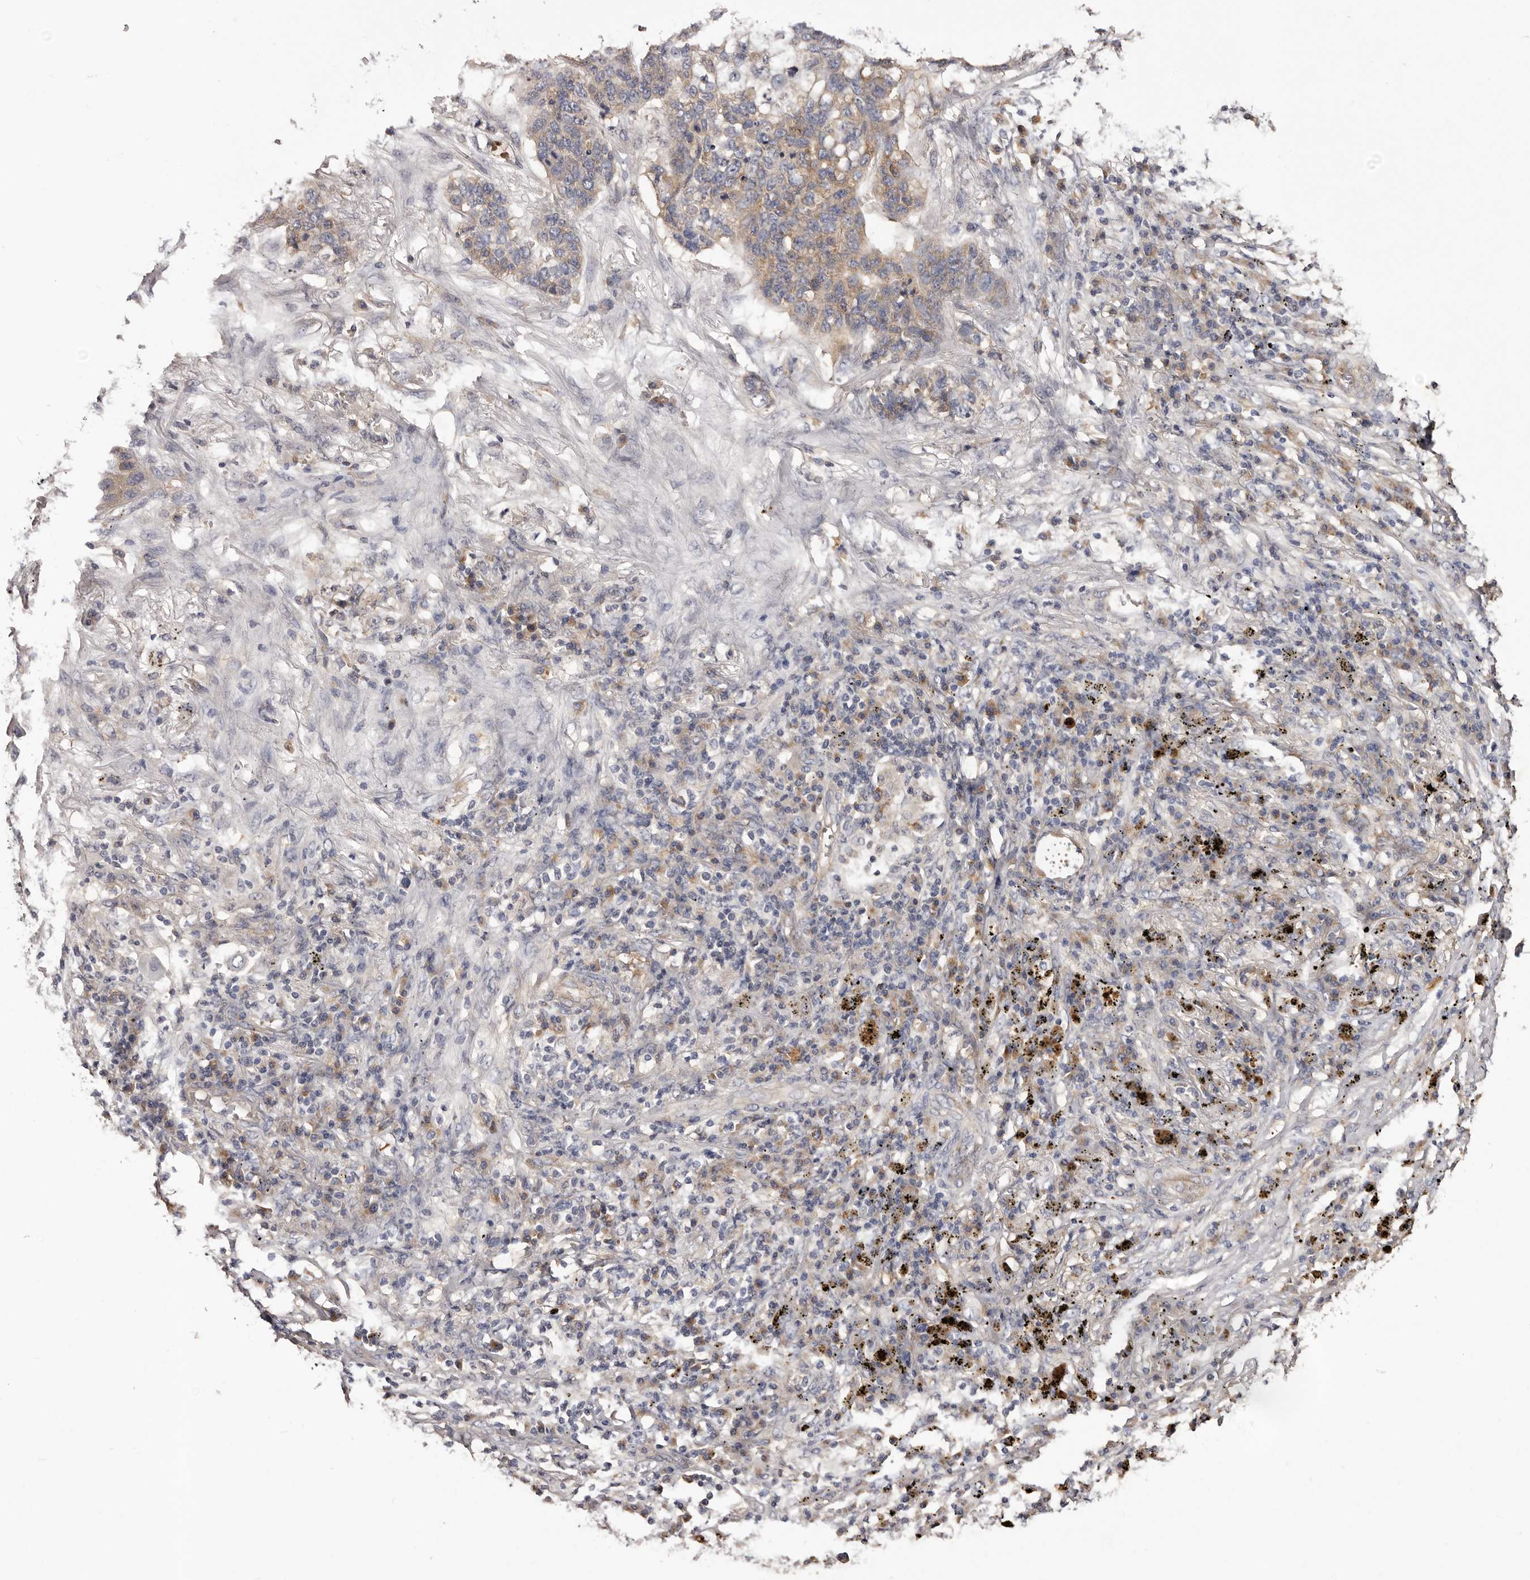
{"staining": {"intensity": "weak", "quantity": ">75%", "location": "cytoplasmic/membranous"}, "tissue": "lung cancer", "cell_type": "Tumor cells", "image_type": "cancer", "snomed": [{"axis": "morphology", "description": "Squamous cell carcinoma, NOS"}, {"axis": "topography", "description": "Lung"}], "caption": "Protein expression analysis of human lung cancer (squamous cell carcinoma) reveals weak cytoplasmic/membranous positivity in approximately >75% of tumor cells.", "gene": "LTV1", "patient": {"sex": "female", "age": 63}}